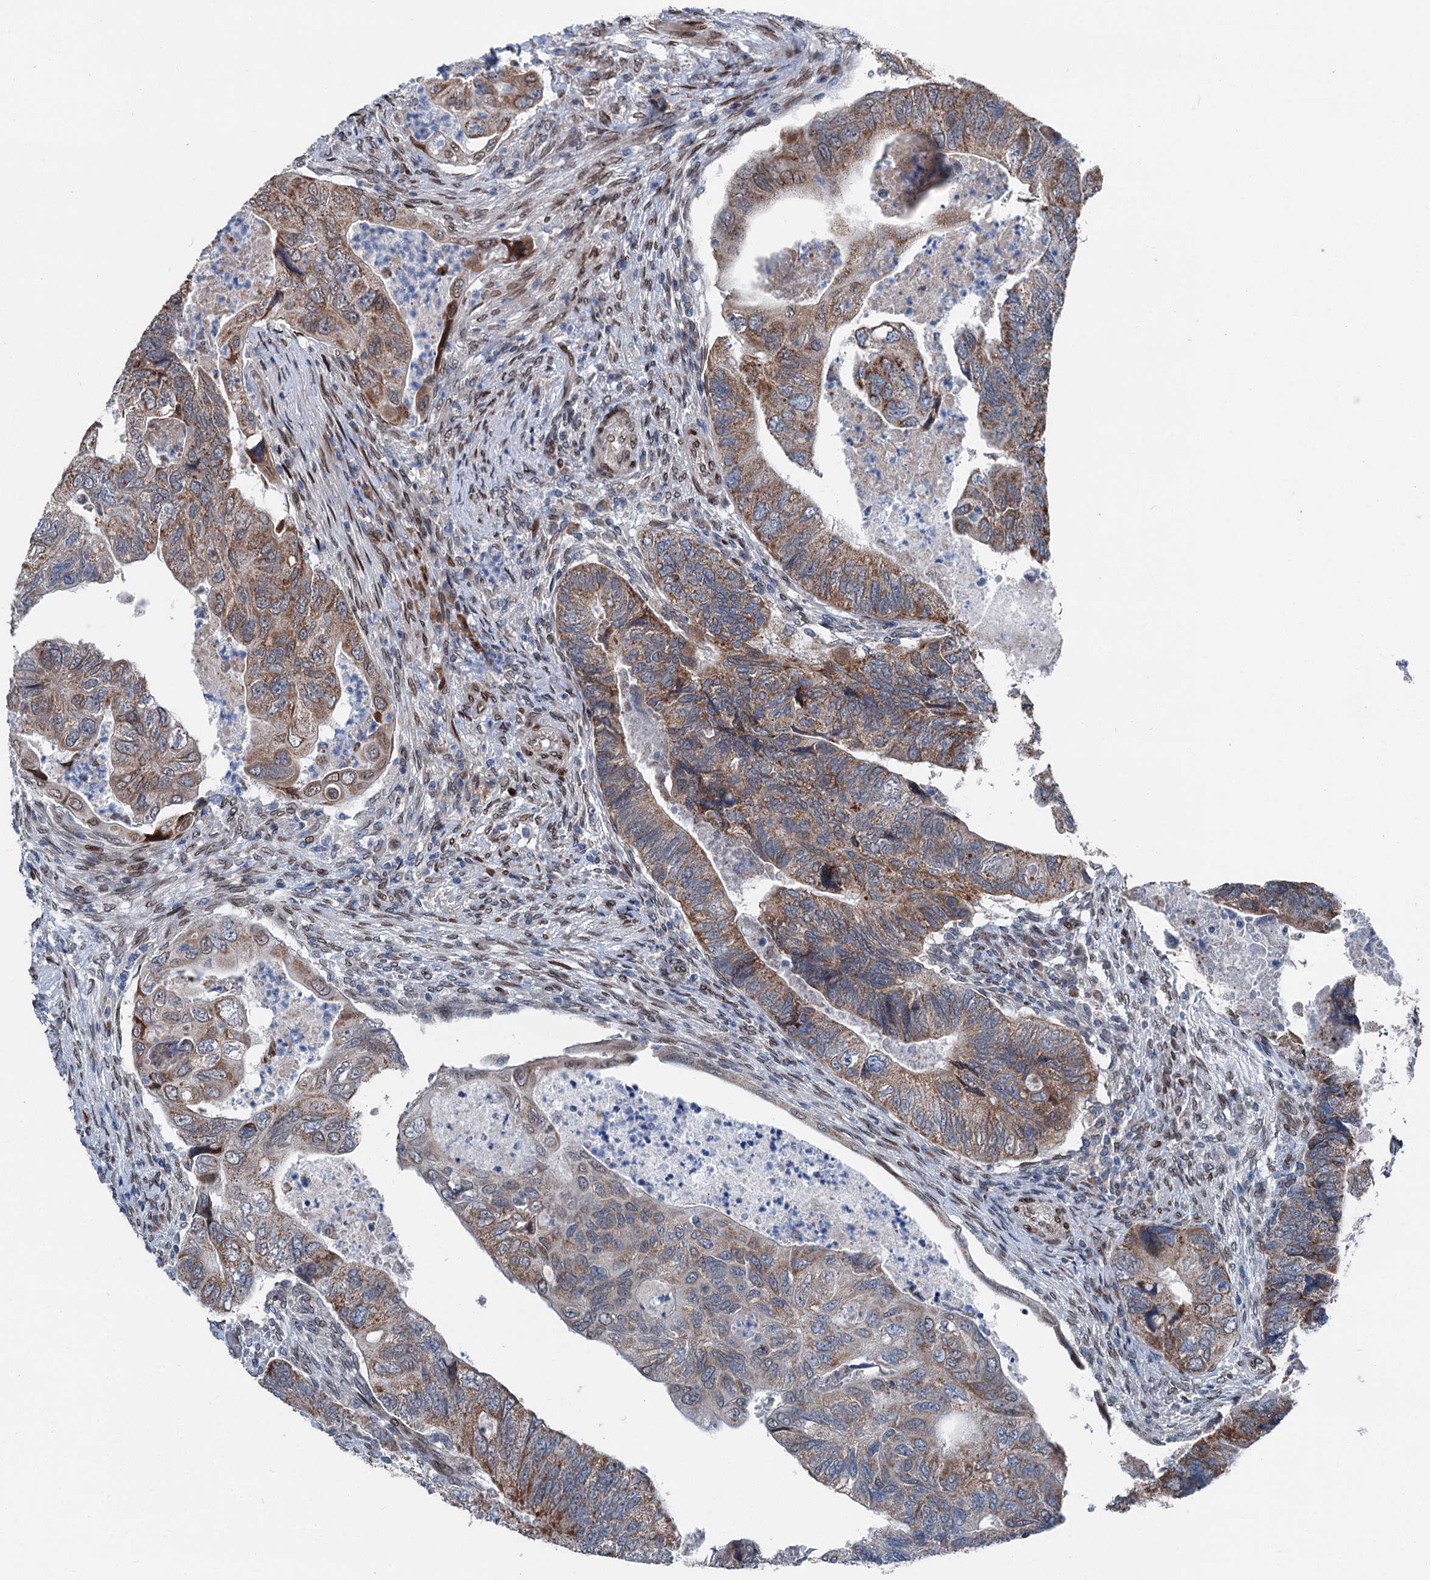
{"staining": {"intensity": "moderate", "quantity": ">75%", "location": "cytoplasmic/membranous"}, "tissue": "colorectal cancer", "cell_type": "Tumor cells", "image_type": "cancer", "snomed": [{"axis": "morphology", "description": "Adenocarcinoma, NOS"}, {"axis": "topography", "description": "Rectum"}], "caption": "DAB immunohistochemical staining of human colorectal cancer (adenocarcinoma) shows moderate cytoplasmic/membranous protein expression in approximately >75% of tumor cells.", "gene": "MRPL14", "patient": {"sex": "male", "age": 63}}